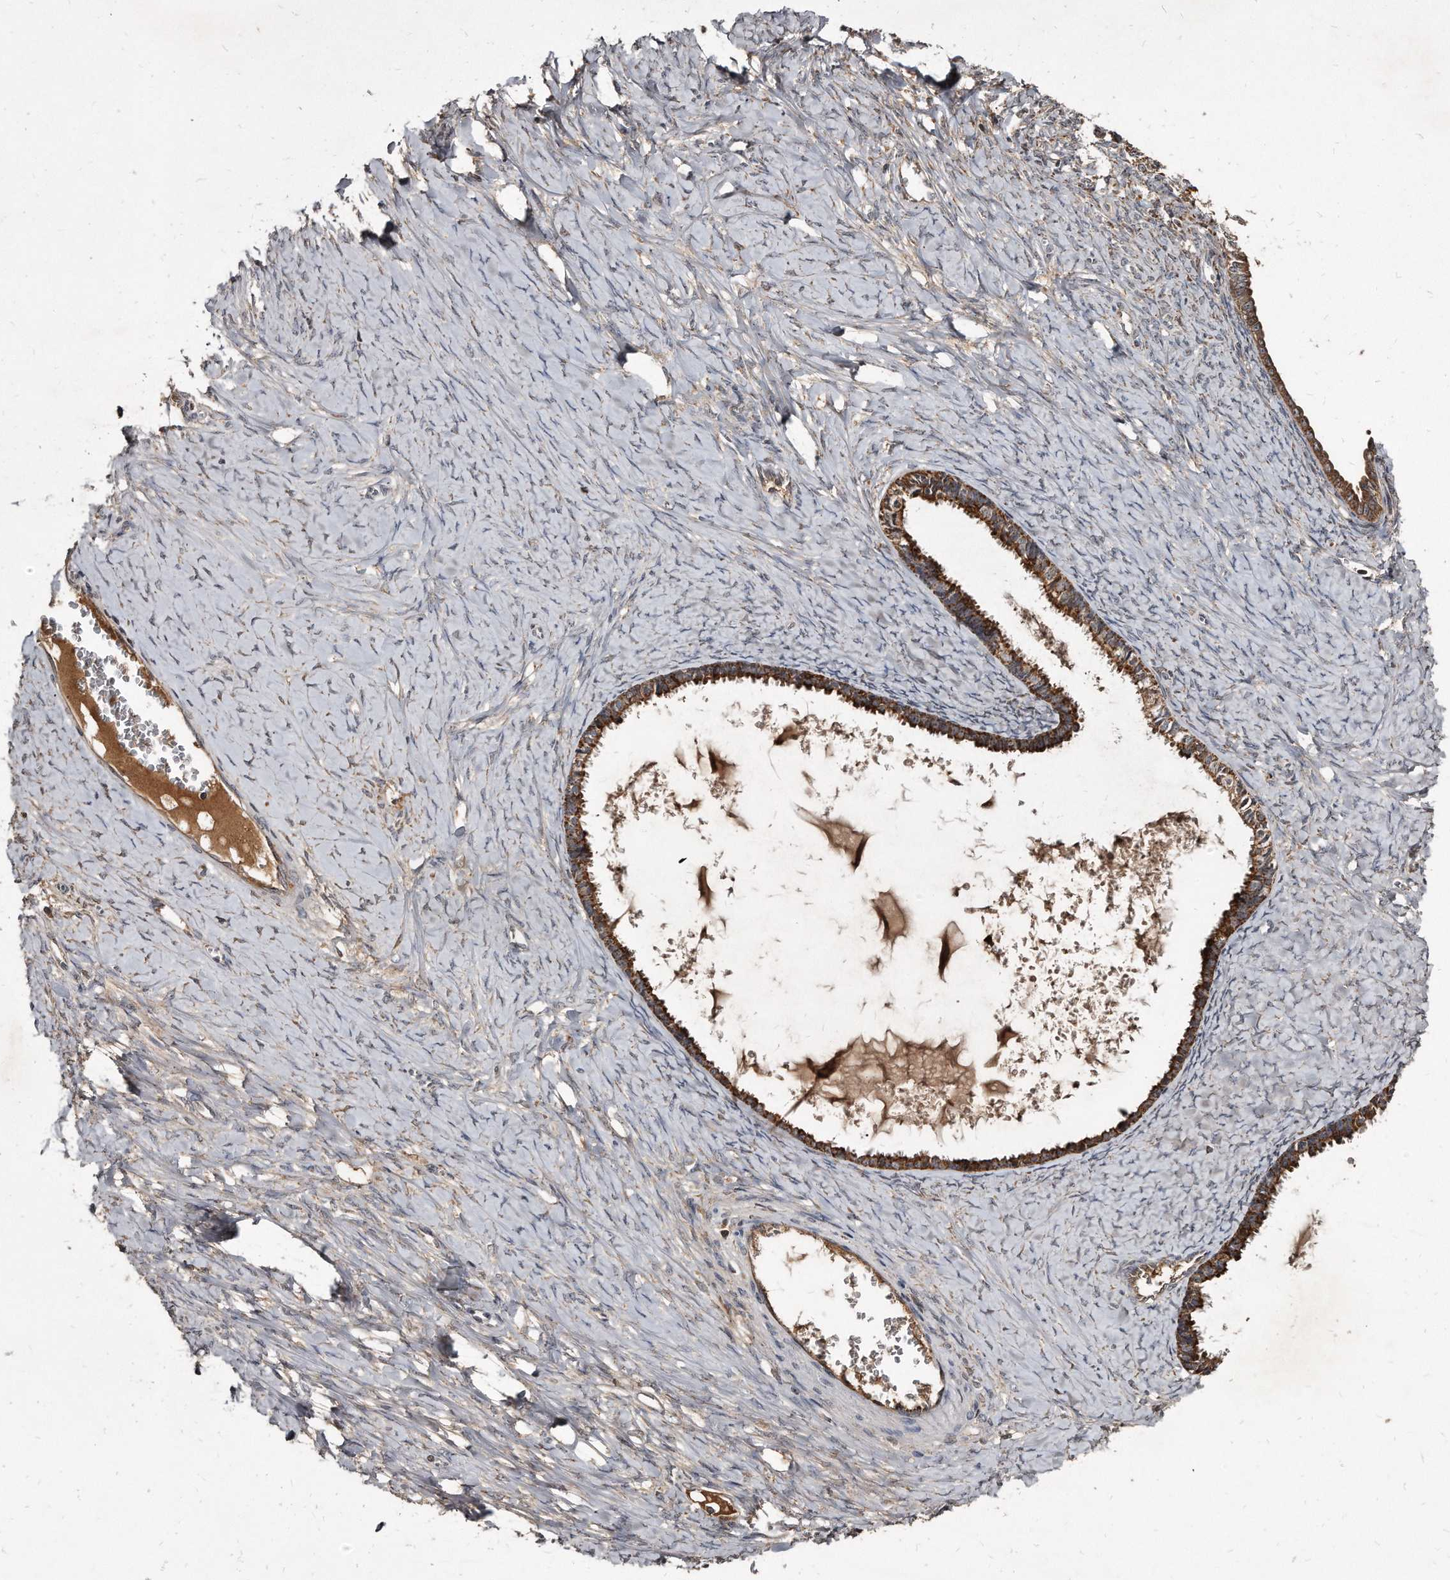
{"staining": {"intensity": "strong", "quantity": ">75%", "location": "cytoplasmic/membranous"}, "tissue": "ovarian cancer", "cell_type": "Tumor cells", "image_type": "cancer", "snomed": [{"axis": "morphology", "description": "Cystadenocarcinoma, serous, NOS"}, {"axis": "topography", "description": "Ovary"}], "caption": "Immunohistochemistry (IHC) photomicrograph of neoplastic tissue: ovarian serous cystadenocarcinoma stained using immunohistochemistry reveals high levels of strong protein expression localized specifically in the cytoplasmic/membranous of tumor cells, appearing as a cytoplasmic/membranous brown color.", "gene": "FAM136A", "patient": {"sex": "female", "age": 79}}